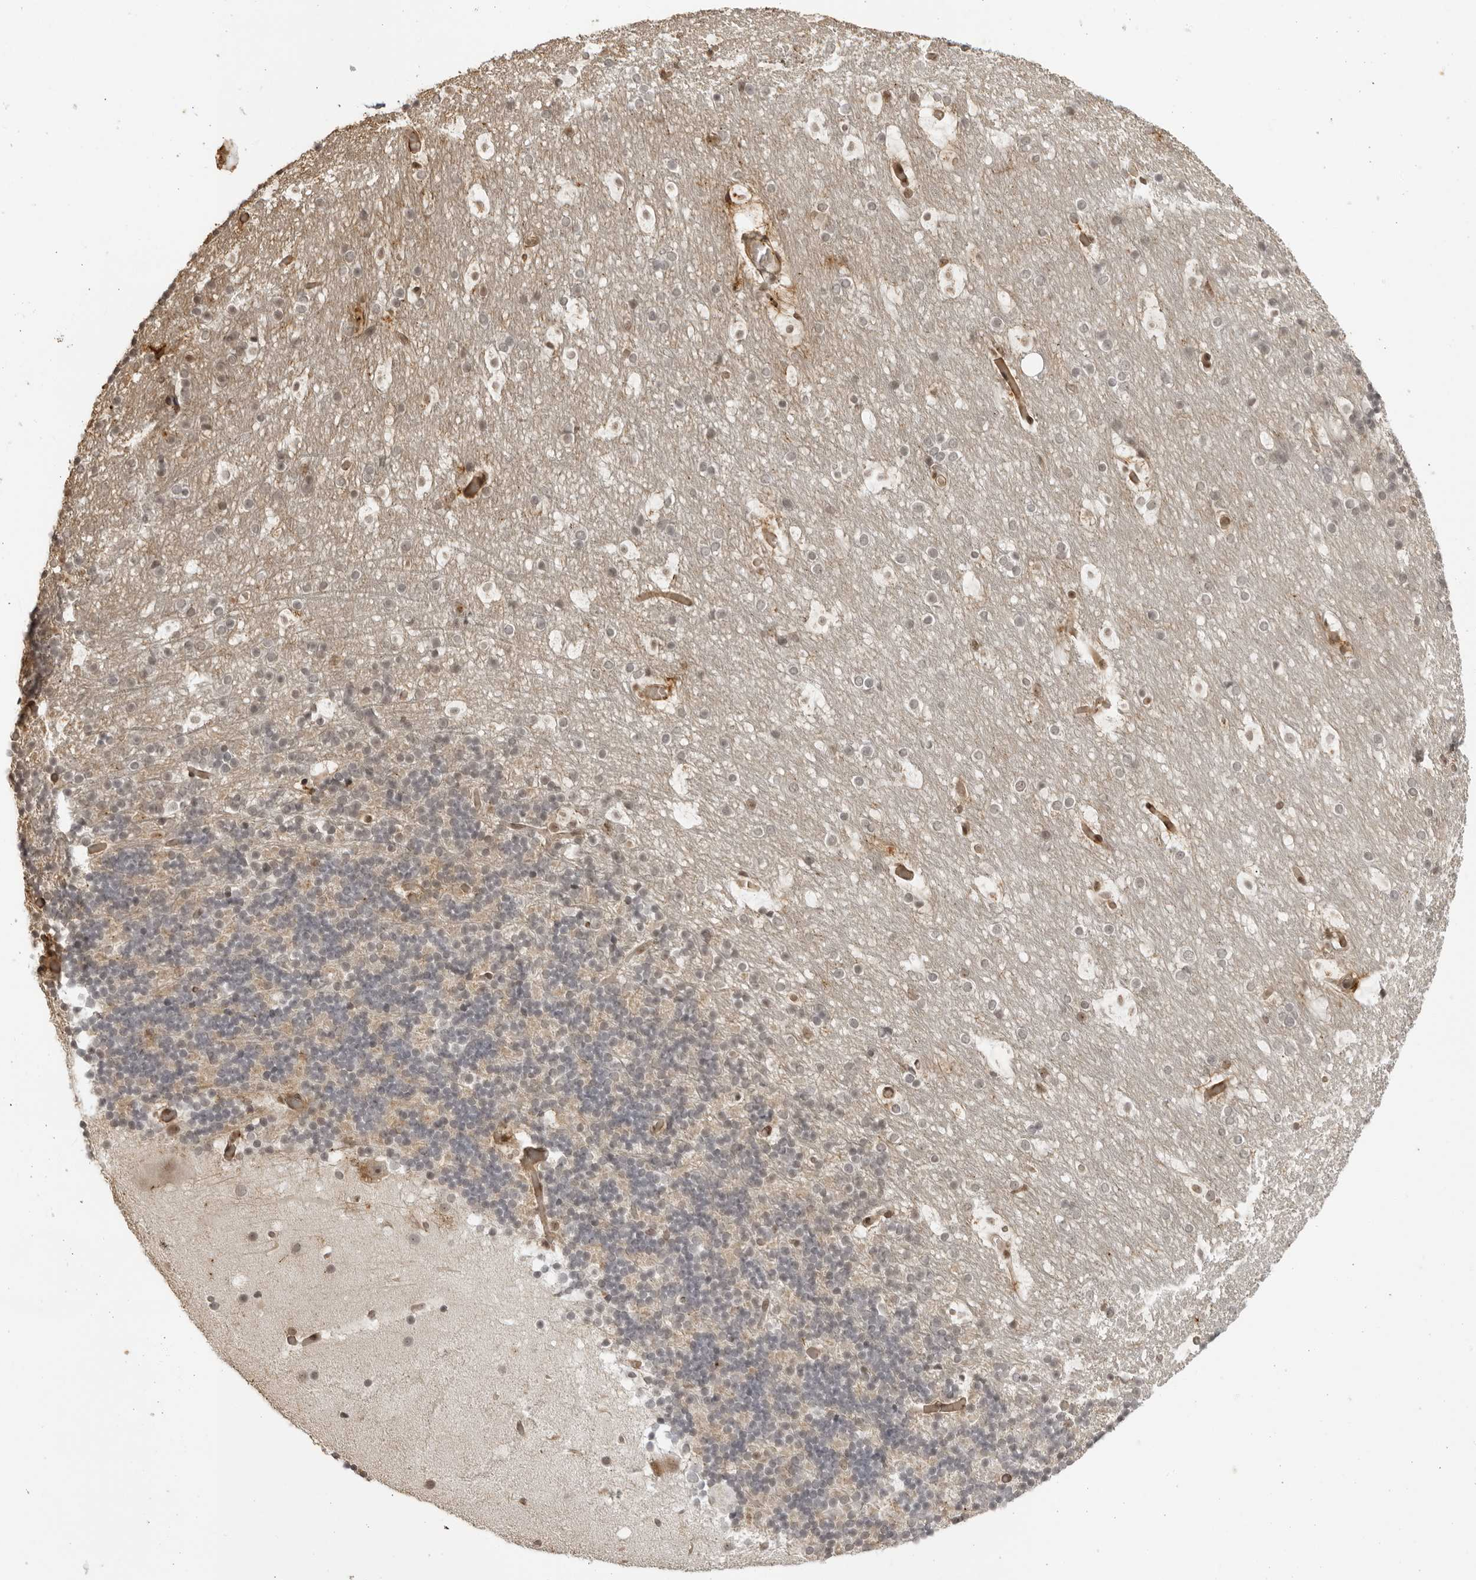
{"staining": {"intensity": "negative", "quantity": "none", "location": "none"}, "tissue": "cerebellum", "cell_type": "Cells in granular layer", "image_type": "normal", "snomed": [{"axis": "morphology", "description": "Normal tissue, NOS"}, {"axis": "topography", "description": "Cerebellum"}], "caption": "High power microscopy photomicrograph of an immunohistochemistry (IHC) image of benign cerebellum, revealing no significant positivity in cells in granular layer.", "gene": "TCF21", "patient": {"sex": "male", "age": 57}}